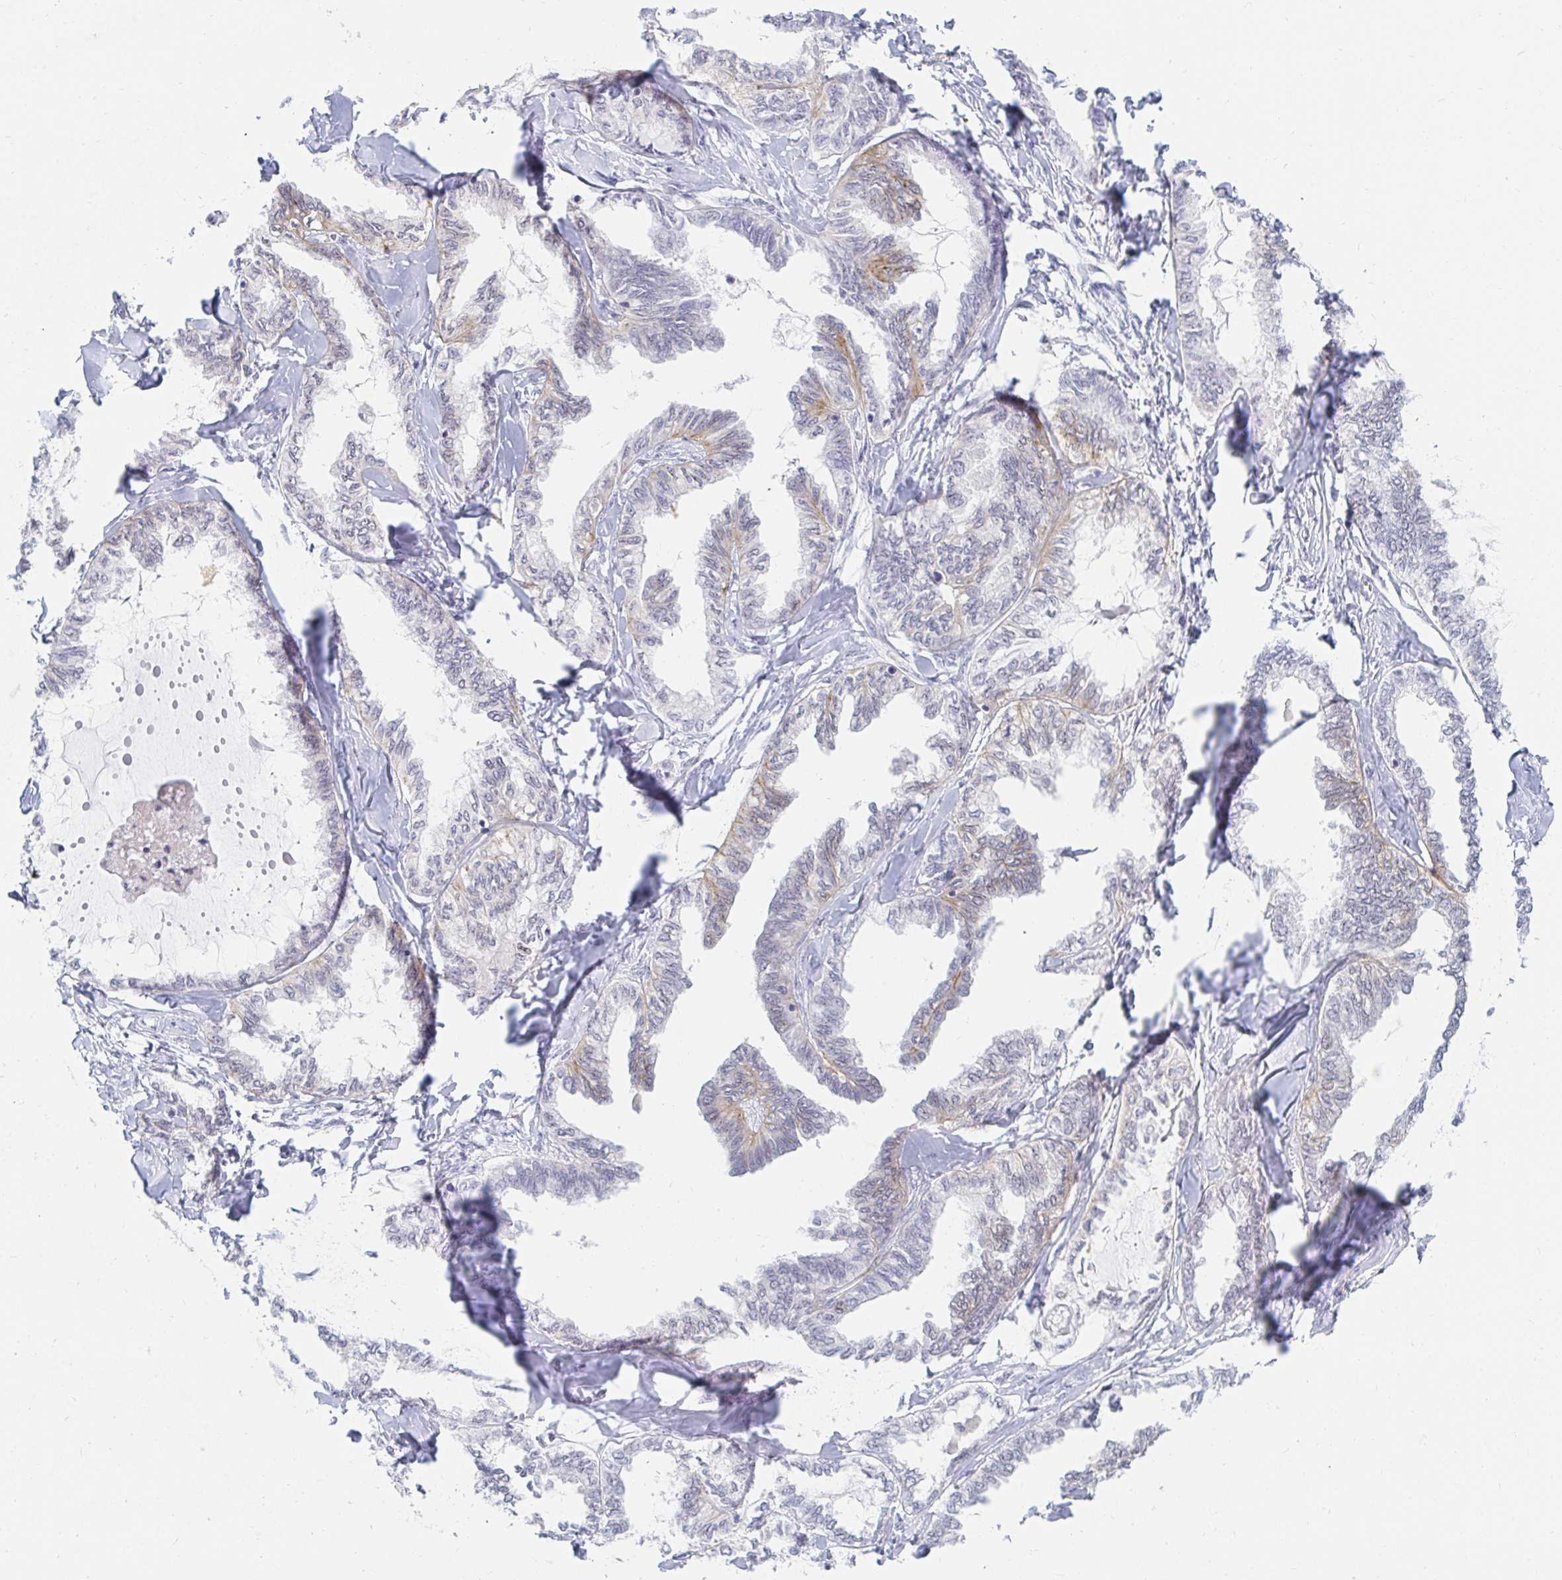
{"staining": {"intensity": "moderate", "quantity": "<25%", "location": "cytoplasmic/membranous"}, "tissue": "ovarian cancer", "cell_type": "Tumor cells", "image_type": "cancer", "snomed": [{"axis": "morphology", "description": "Carcinoma, endometroid"}, {"axis": "topography", "description": "Ovary"}], "caption": "Immunohistochemistry (IHC) staining of ovarian endometroid carcinoma, which demonstrates low levels of moderate cytoplasmic/membranous positivity in approximately <25% of tumor cells indicating moderate cytoplasmic/membranous protein expression. The staining was performed using DAB (3,3'-diaminobenzidine) (brown) for protein detection and nuclei were counterstained in hematoxylin (blue).", "gene": "COL28A1", "patient": {"sex": "female", "age": 70}}